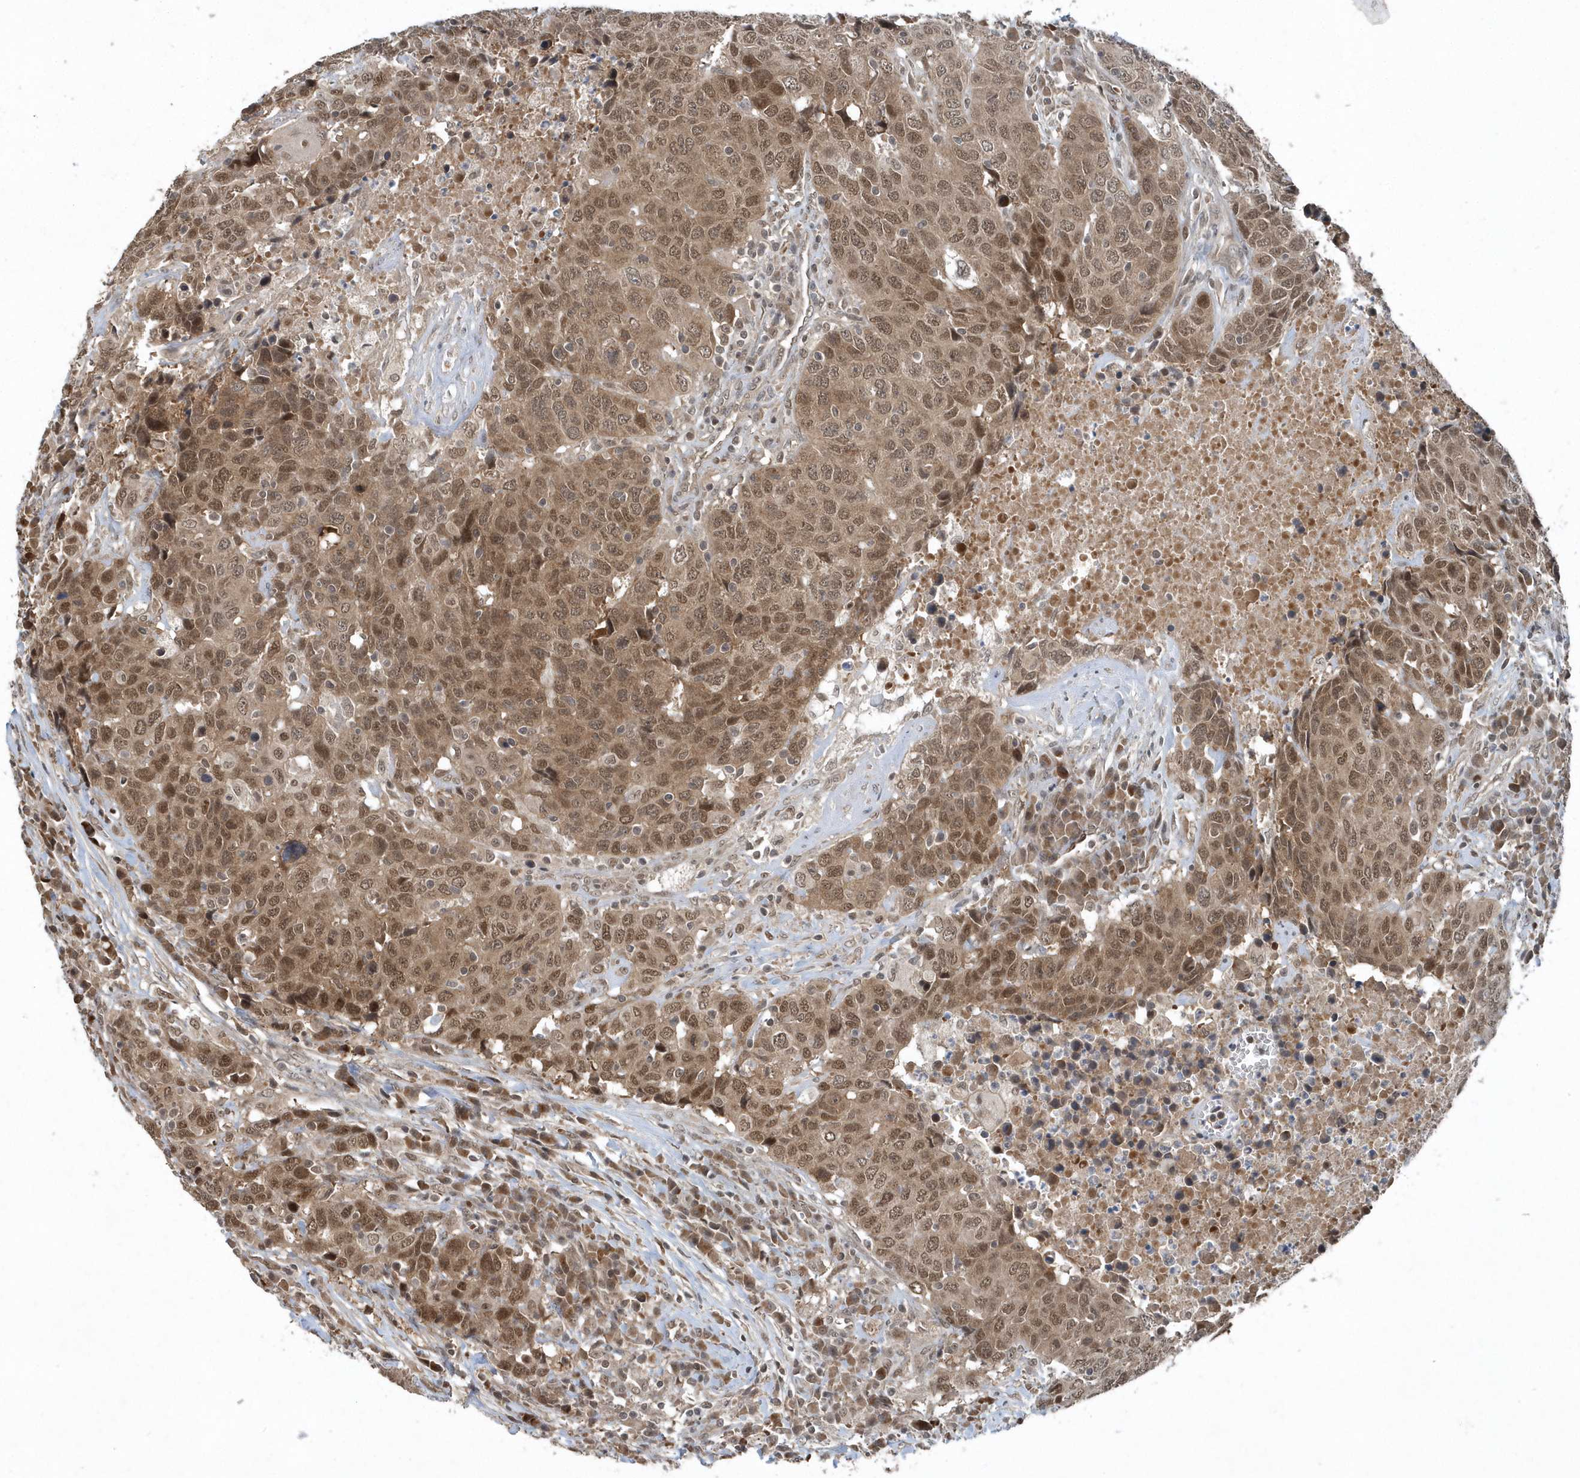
{"staining": {"intensity": "moderate", "quantity": ">75%", "location": "cytoplasmic/membranous,nuclear"}, "tissue": "head and neck cancer", "cell_type": "Tumor cells", "image_type": "cancer", "snomed": [{"axis": "morphology", "description": "Squamous cell carcinoma, NOS"}, {"axis": "topography", "description": "Head-Neck"}], "caption": "Immunohistochemical staining of human head and neck squamous cell carcinoma demonstrates medium levels of moderate cytoplasmic/membranous and nuclear protein positivity in about >75% of tumor cells.", "gene": "QTRT2", "patient": {"sex": "male", "age": 66}}